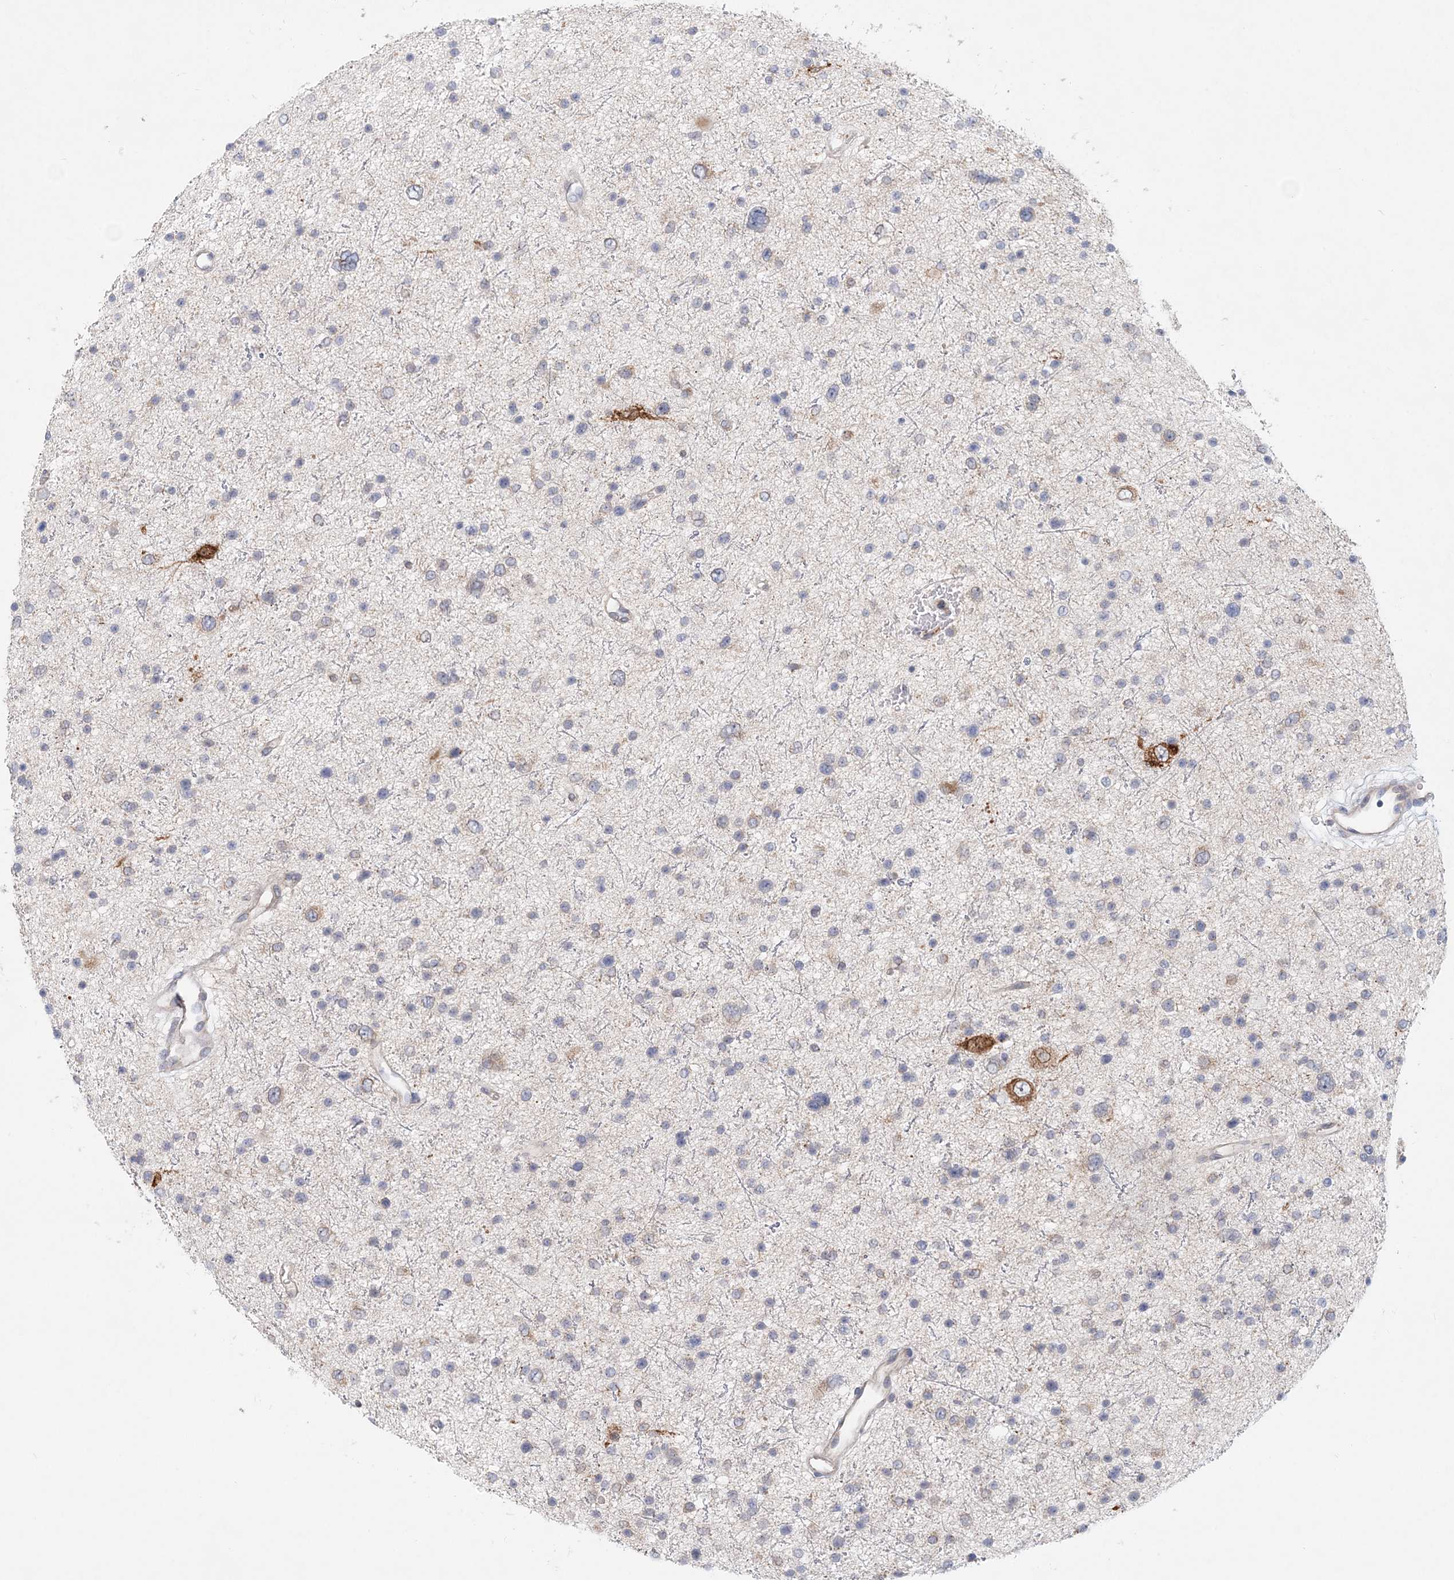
{"staining": {"intensity": "negative", "quantity": "none", "location": "none"}, "tissue": "glioma", "cell_type": "Tumor cells", "image_type": "cancer", "snomed": [{"axis": "morphology", "description": "Glioma, malignant, Low grade"}, {"axis": "topography", "description": "Brain"}], "caption": "Malignant low-grade glioma stained for a protein using IHC displays no expression tumor cells.", "gene": "PCYOX1L", "patient": {"sex": "female", "age": 37}}